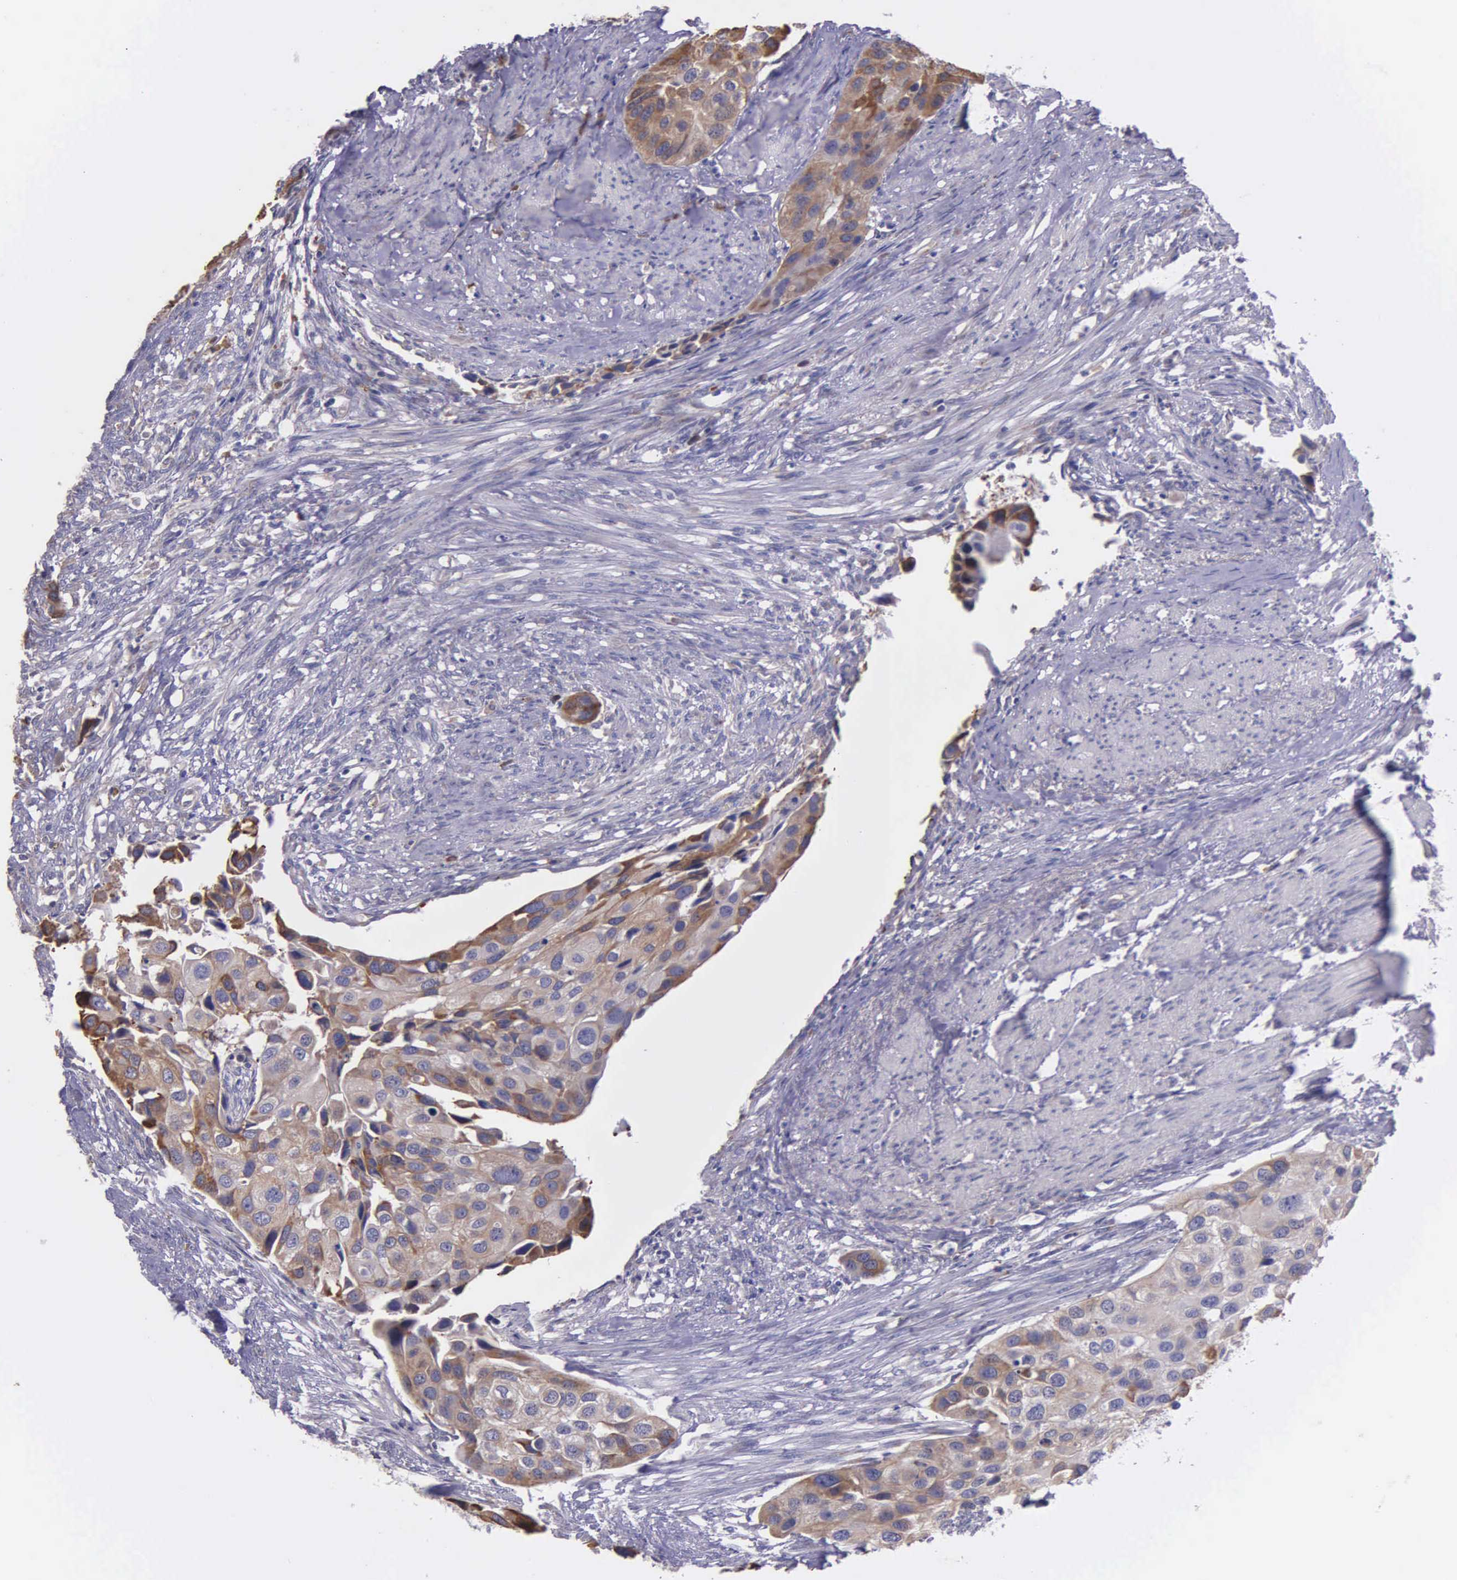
{"staining": {"intensity": "moderate", "quantity": ">75%", "location": "cytoplasmic/membranous"}, "tissue": "urothelial cancer", "cell_type": "Tumor cells", "image_type": "cancer", "snomed": [{"axis": "morphology", "description": "Urothelial carcinoma, High grade"}, {"axis": "topography", "description": "Urinary bladder"}], "caption": "Human urothelial cancer stained for a protein (brown) displays moderate cytoplasmic/membranous positive staining in about >75% of tumor cells.", "gene": "ZC3H12B", "patient": {"sex": "male", "age": 55}}